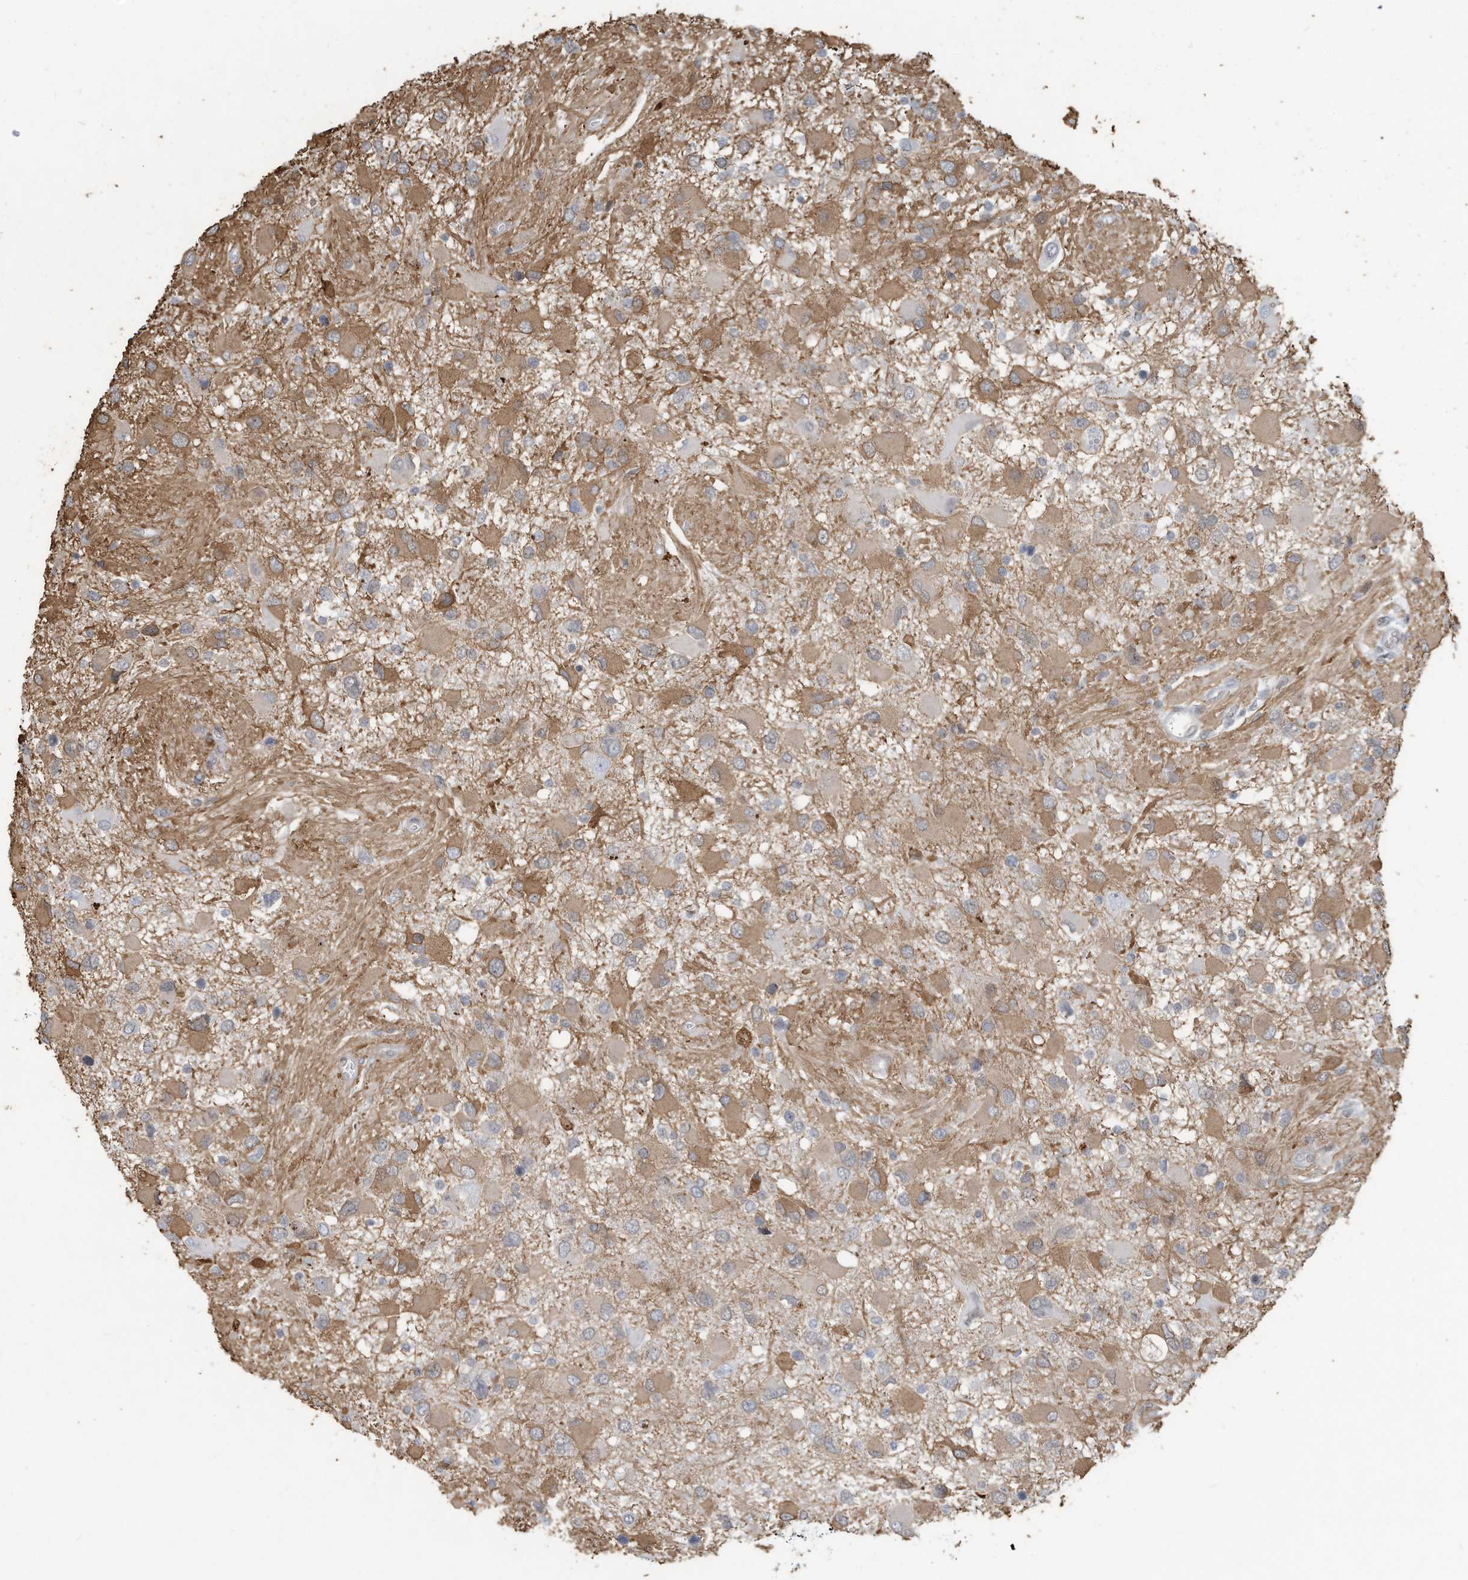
{"staining": {"intensity": "moderate", "quantity": "25%-75%", "location": "cytoplasmic/membranous,nuclear"}, "tissue": "glioma", "cell_type": "Tumor cells", "image_type": "cancer", "snomed": [{"axis": "morphology", "description": "Glioma, malignant, High grade"}, {"axis": "topography", "description": "Brain"}], "caption": "Glioma stained with a brown dye reveals moderate cytoplasmic/membranous and nuclear positive positivity in approximately 25%-75% of tumor cells.", "gene": "SARNP", "patient": {"sex": "male", "age": 53}}